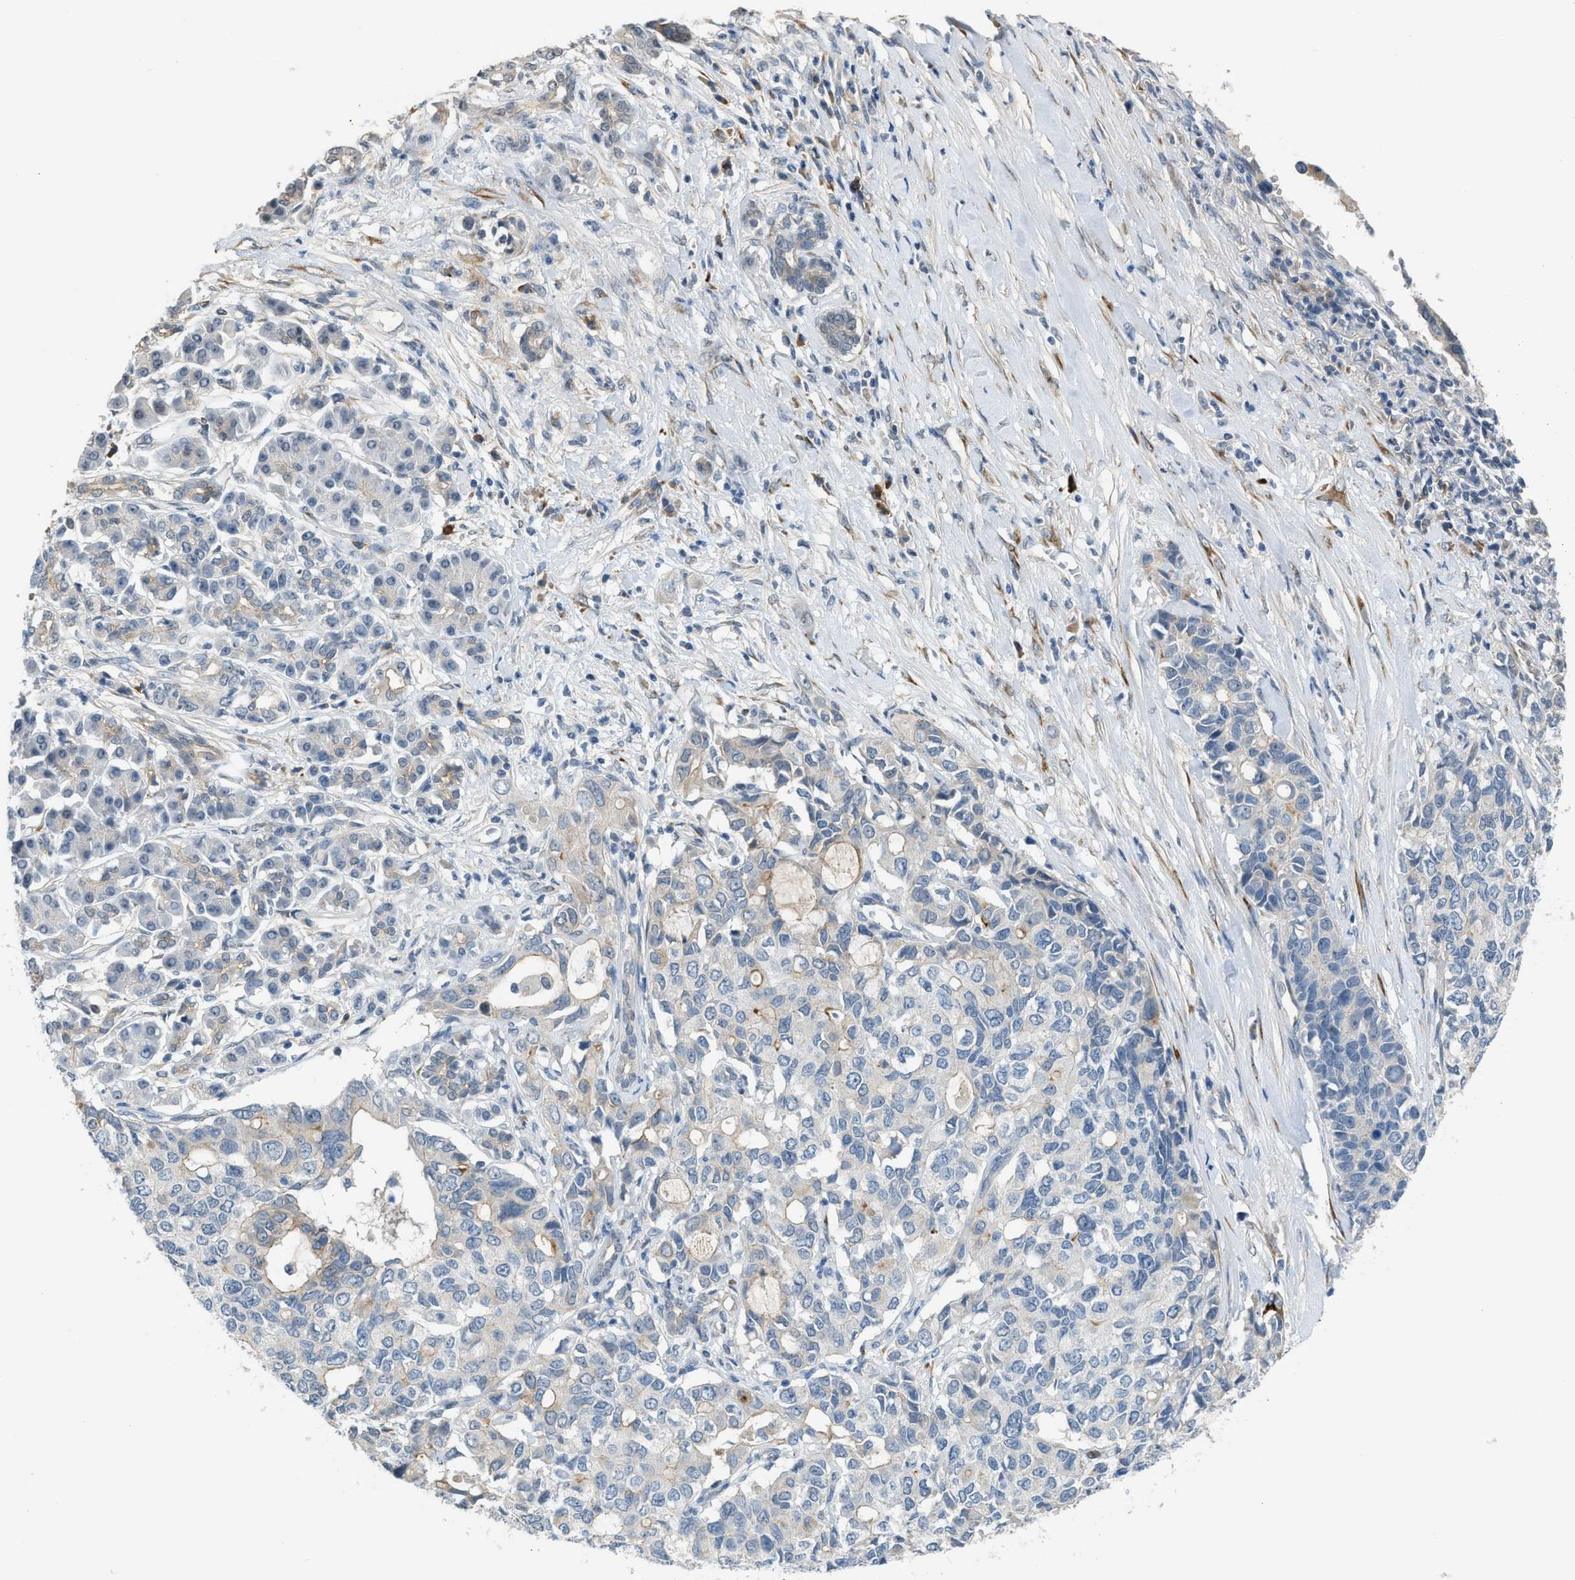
{"staining": {"intensity": "negative", "quantity": "none", "location": "none"}, "tissue": "pancreatic cancer", "cell_type": "Tumor cells", "image_type": "cancer", "snomed": [{"axis": "morphology", "description": "Adenocarcinoma, NOS"}, {"axis": "topography", "description": "Pancreas"}], "caption": "The micrograph exhibits no significant staining in tumor cells of pancreatic cancer.", "gene": "TMEM154", "patient": {"sex": "female", "age": 56}}